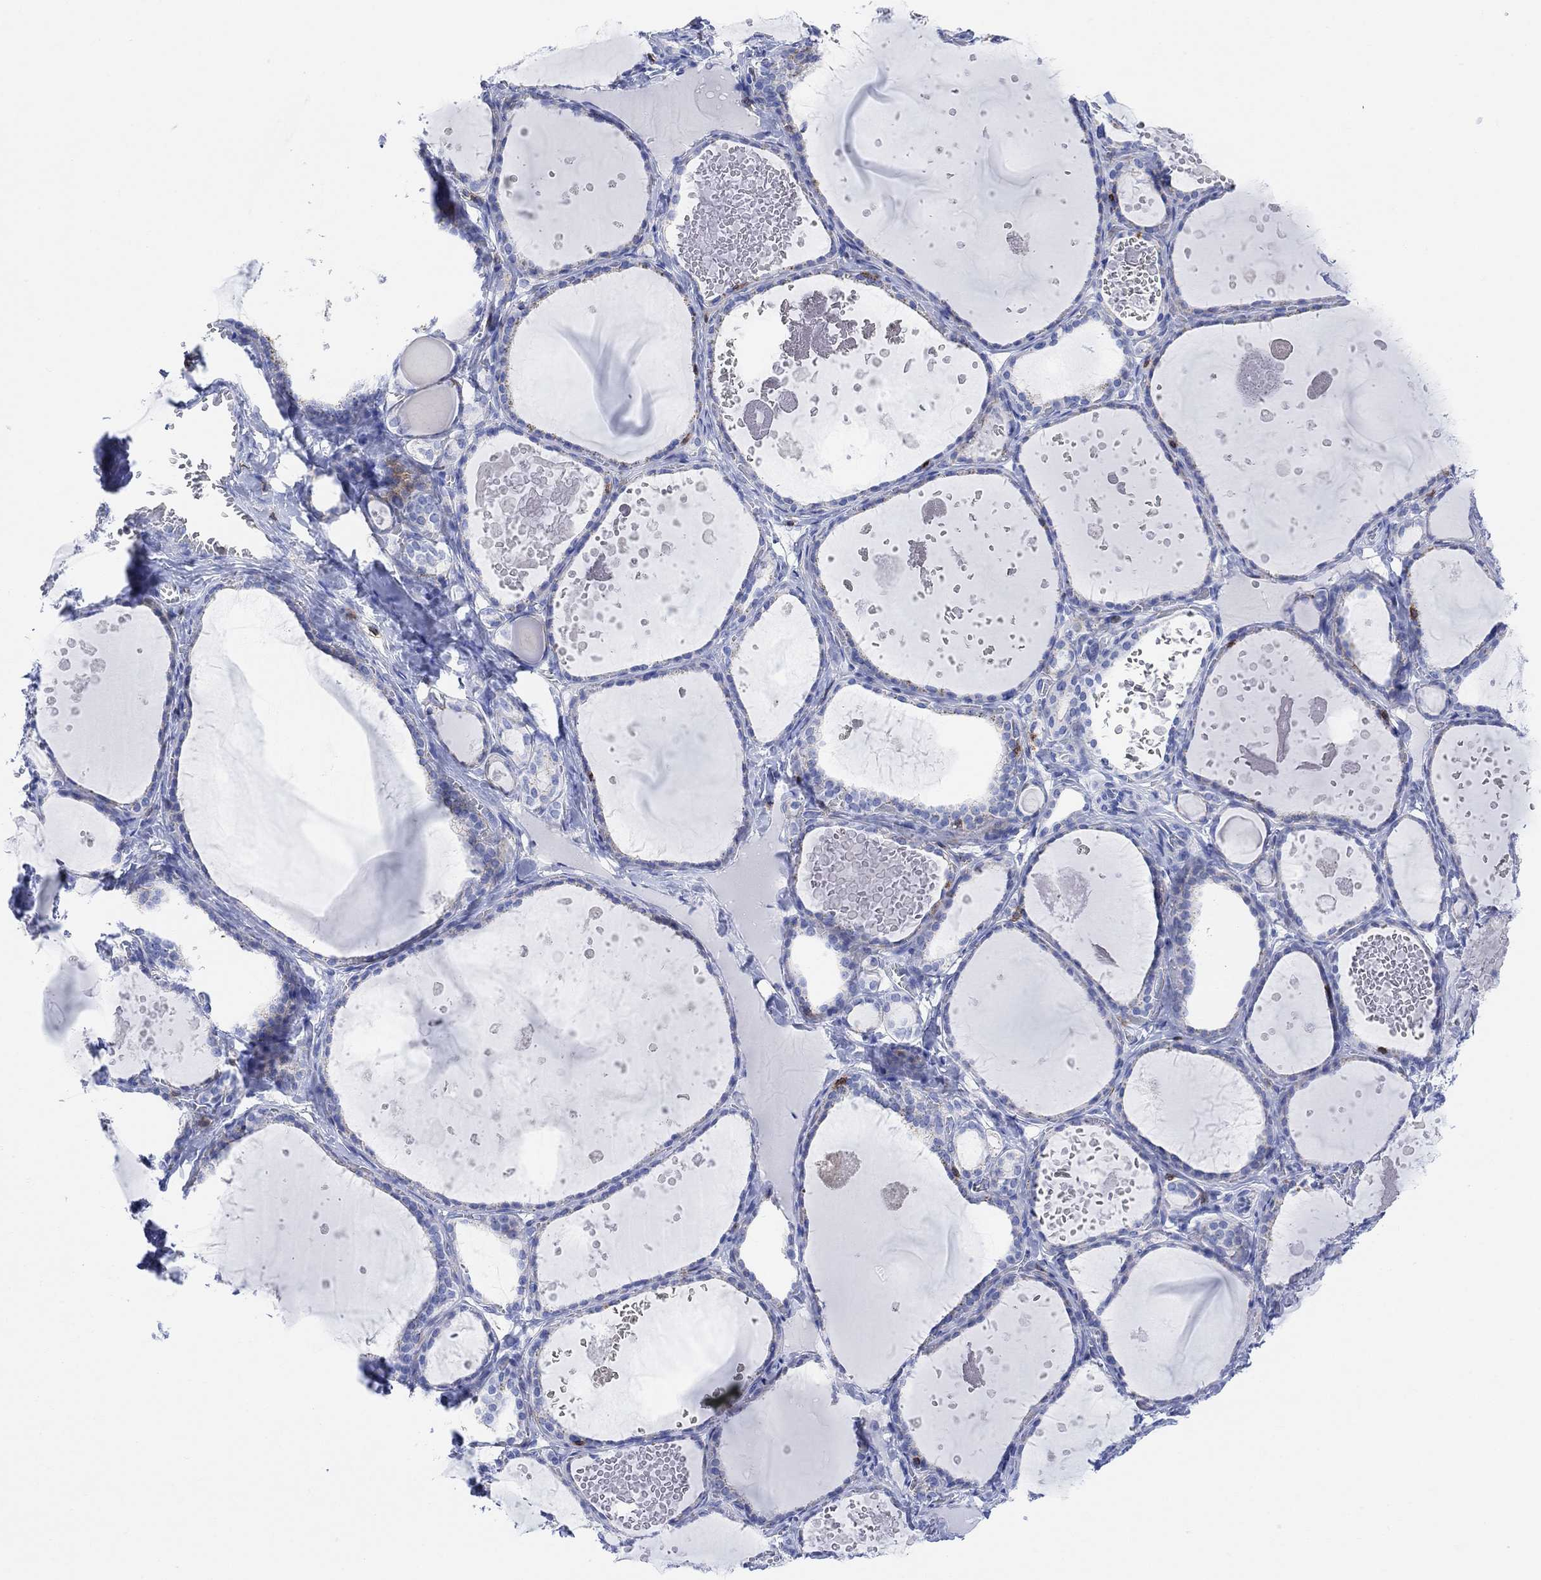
{"staining": {"intensity": "moderate", "quantity": "<25%", "location": "cytoplasmic/membranous"}, "tissue": "thyroid gland", "cell_type": "Glandular cells", "image_type": "normal", "snomed": [{"axis": "morphology", "description": "Normal tissue, NOS"}, {"axis": "topography", "description": "Thyroid gland"}], "caption": "Immunohistochemistry (IHC) micrograph of normal thyroid gland stained for a protein (brown), which displays low levels of moderate cytoplasmic/membranous positivity in about <25% of glandular cells.", "gene": "GPR65", "patient": {"sex": "female", "age": 56}}